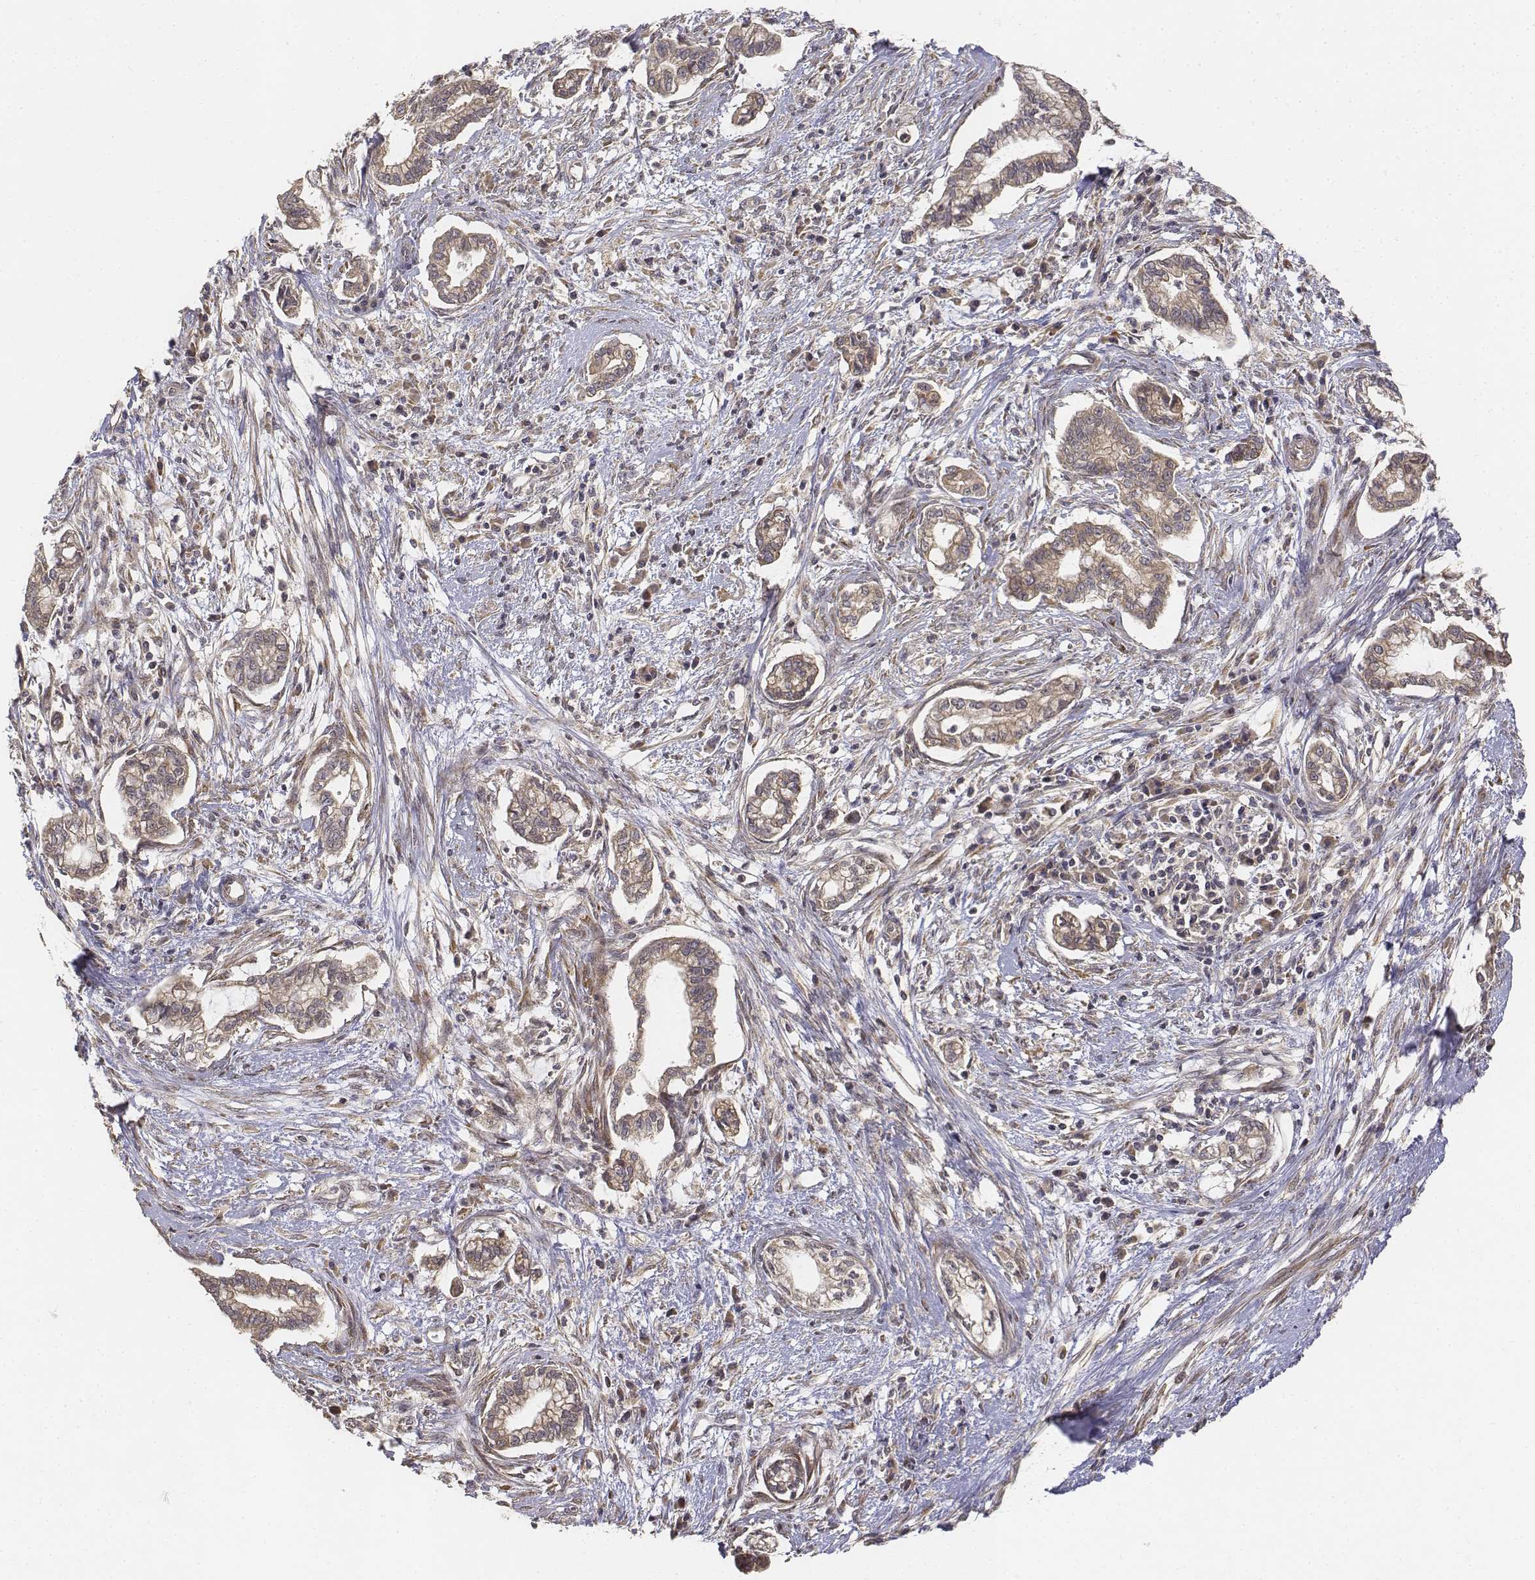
{"staining": {"intensity": "weak", "quantity": ">75%", "location": "cytoplasmic/membranous"}, "tissue": "cervical cancer", "cell_type": "Tumor cells", "image_type": "cancer", "snomed": [{"axis": "morphology", "description": "Adenocarcinoma, NOS"}, {"axis": "topography", "description": "Cervix"}], "caption": "Immunohistochemical staining of cervical adenocarcinoma displays low levels of weak cytoplasmic/membranous protein staining in about >75% of tumor cells.", "gene": "FBXO21", "patient": {"sex": "female", "age": 62}}